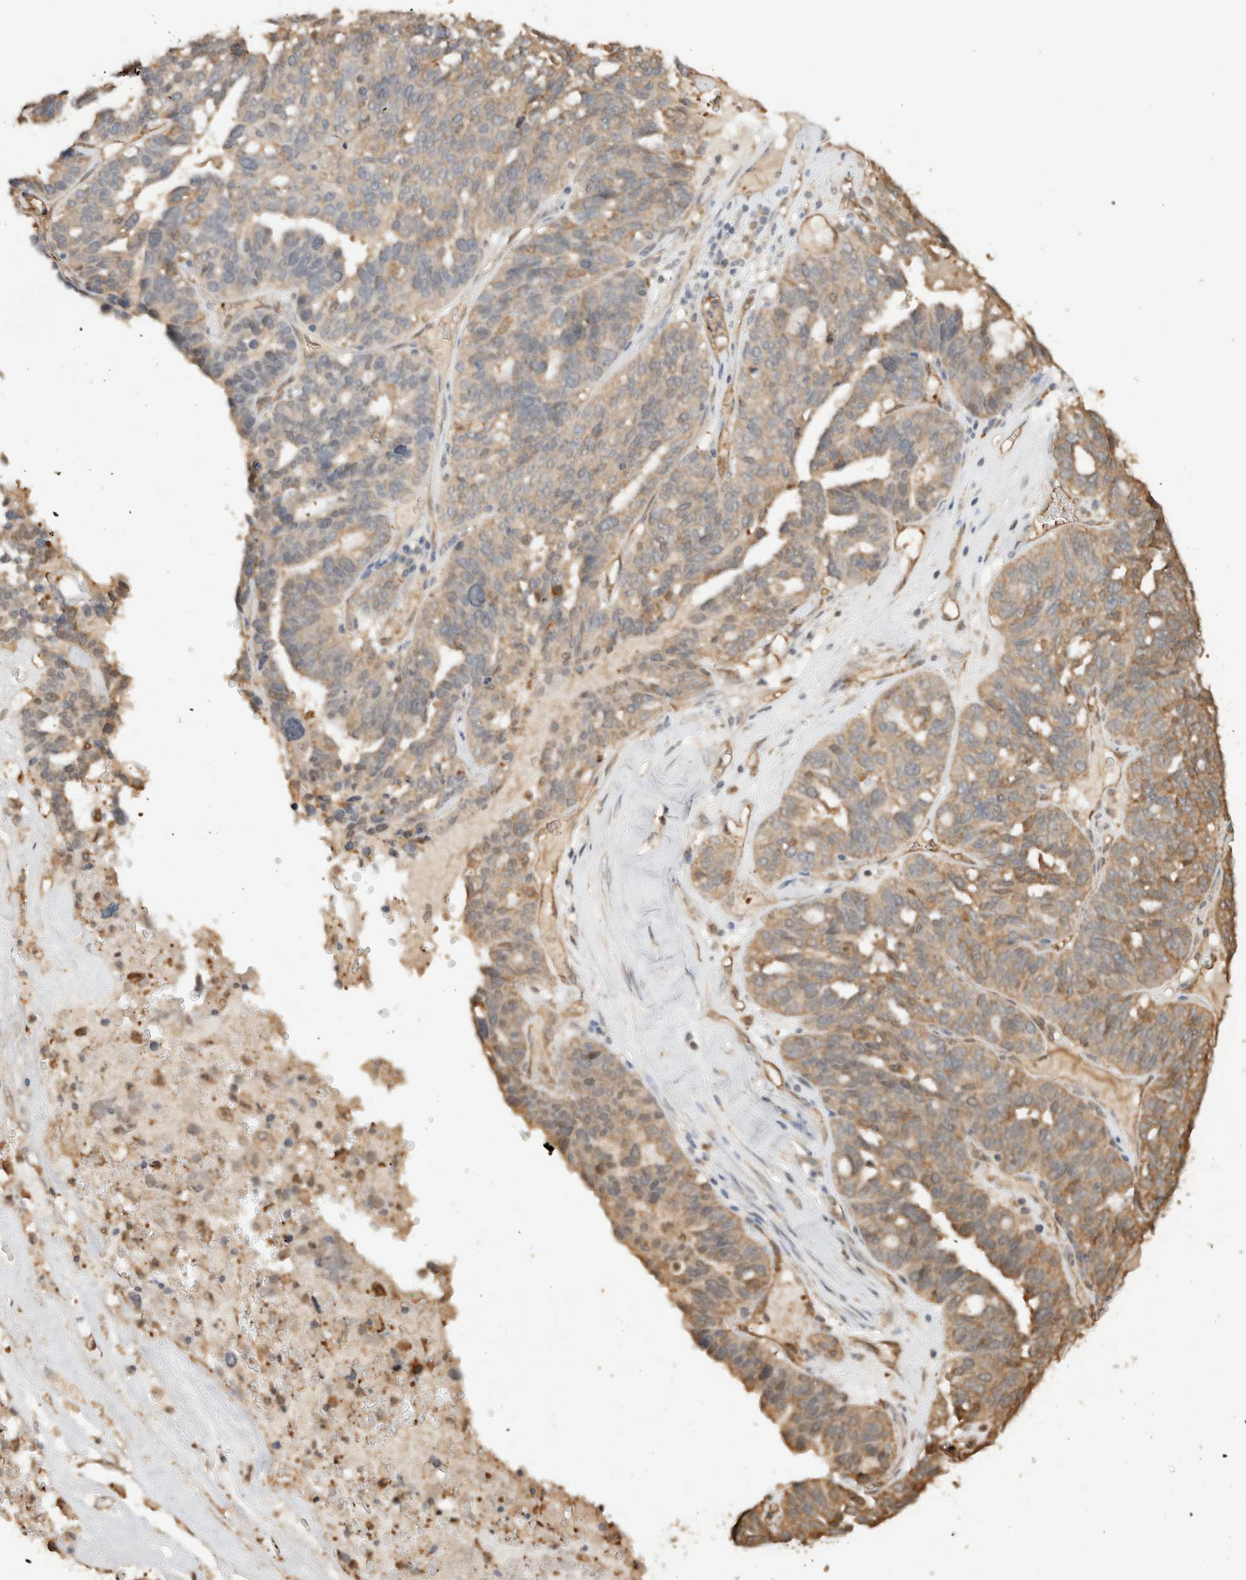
{"staining": {"intensity": "weak", "quantity": "25%-75%", "location": "cytoplasmic/membranous"}, "tissue": "ovarian cancer", "cell_type": "Tumor cells", "image_type": "cancer", "snomed": [{"axis": "morphology", "description": "Cystadenocarcinoma, serous, NOS"}, {"axis": "topography", "description": "Ovary"}], "caption": "Protein staining of serous cystadenocarcinoma (ovarian) tissue displays weak cytoplasmic/membranous expression in about 25%-75% of tumor cells. Using DAB (brown) and hematoxylin (blue) stains, captured at high magnification using brightfield microscopy.", "gene": "YWHAH", "patient": {"sex": "female", "age": 59}}